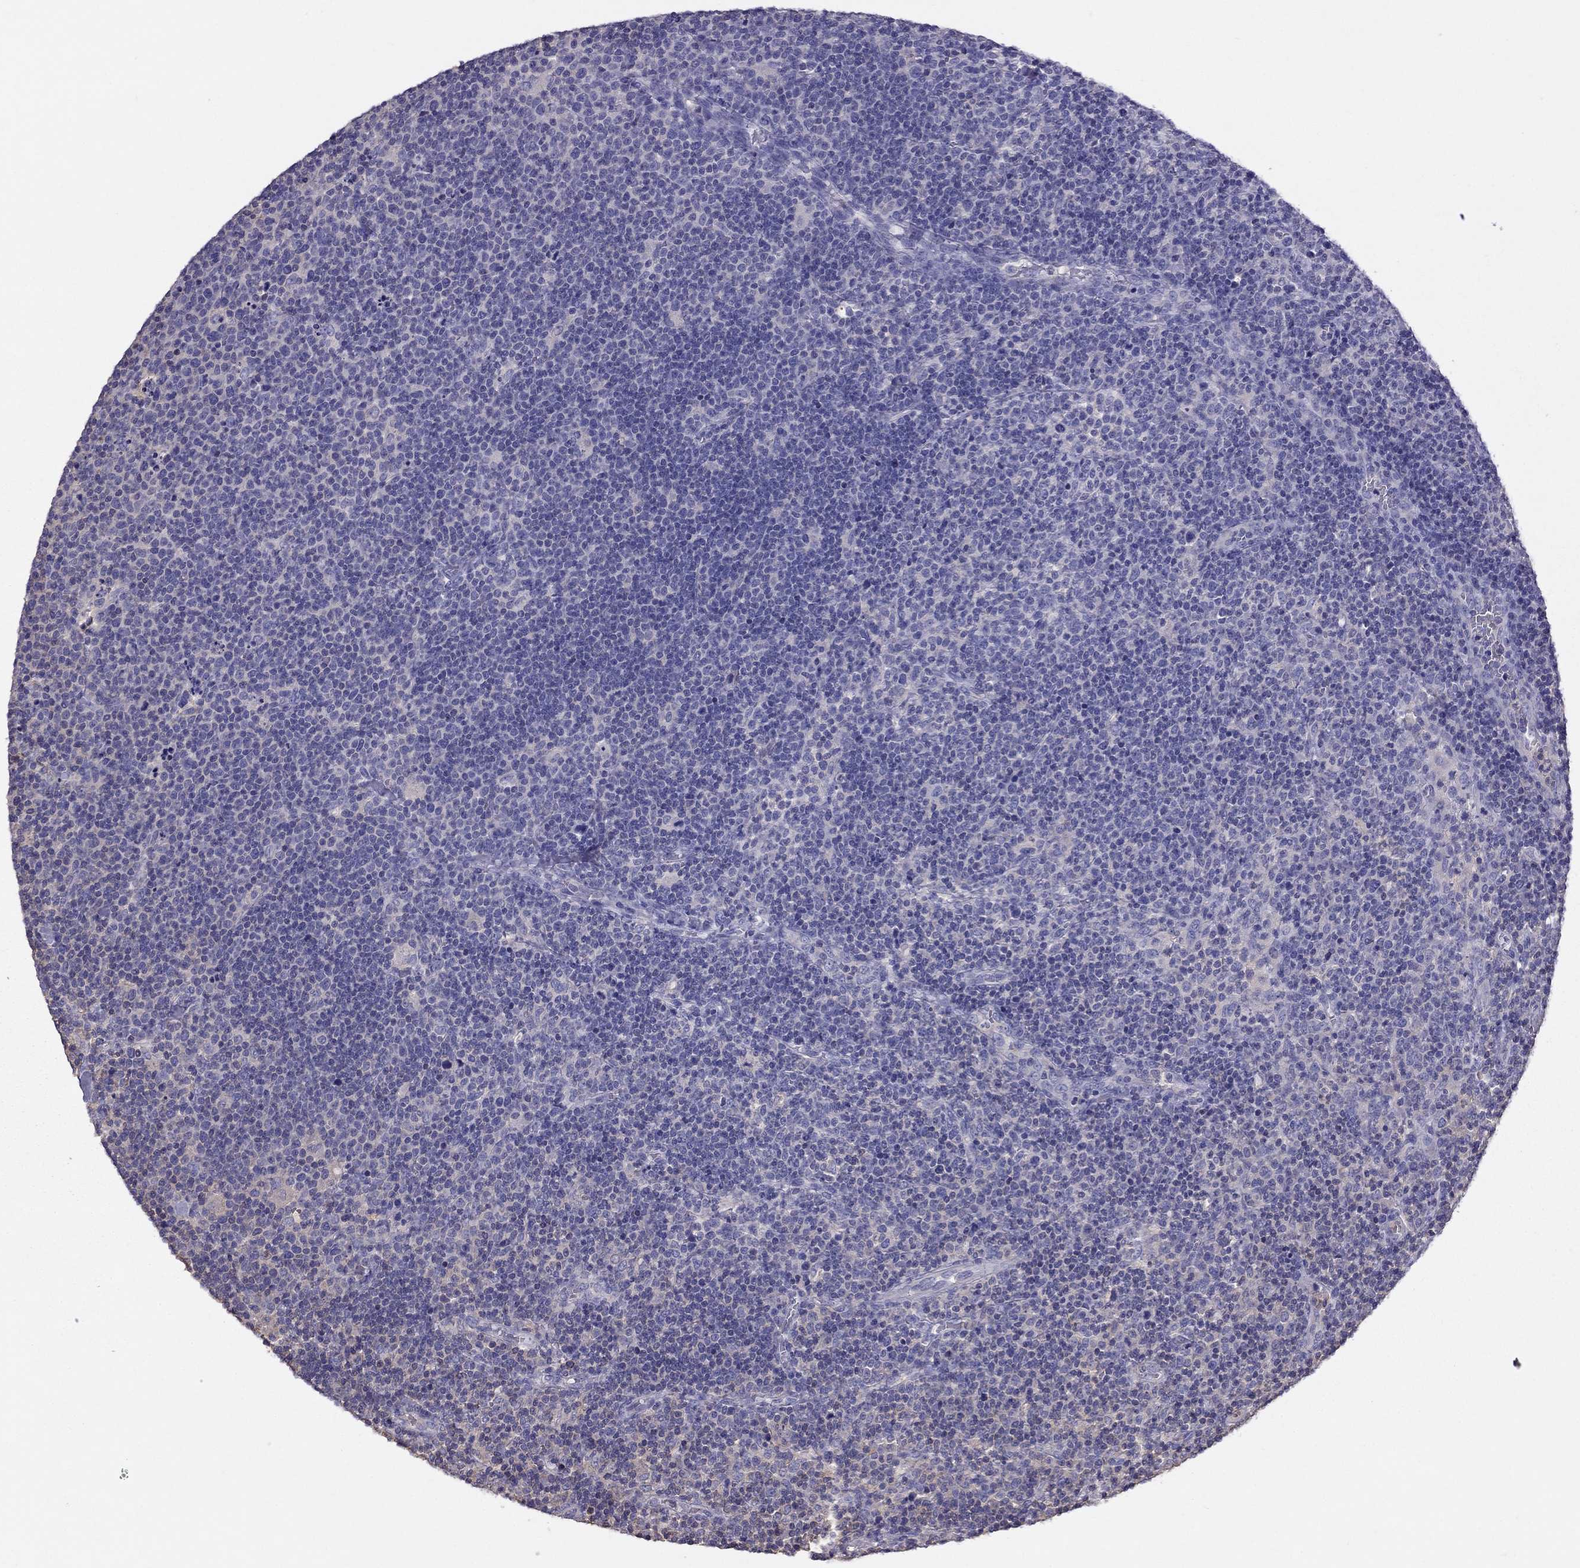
{"staining": {"intensity": "negative", "quantity": "none", "location": "none"}, "tissue": "lymphoma", "cell_type": "Tumor cells", "image_type": "cancer", "snomed": [{"axis": "morphology", "description": "Malignant lymphoma, non-Hodgkin's type, High grade"}, {"axis": "topography", "description": "Lymph node"}], "caption": "IHC histopathology image of human lymphoma stained for a protein (brown), which shows no positivity in tumor cells.", "gene": "TEX22", "patient": {"sex": "male", "age": 61}}